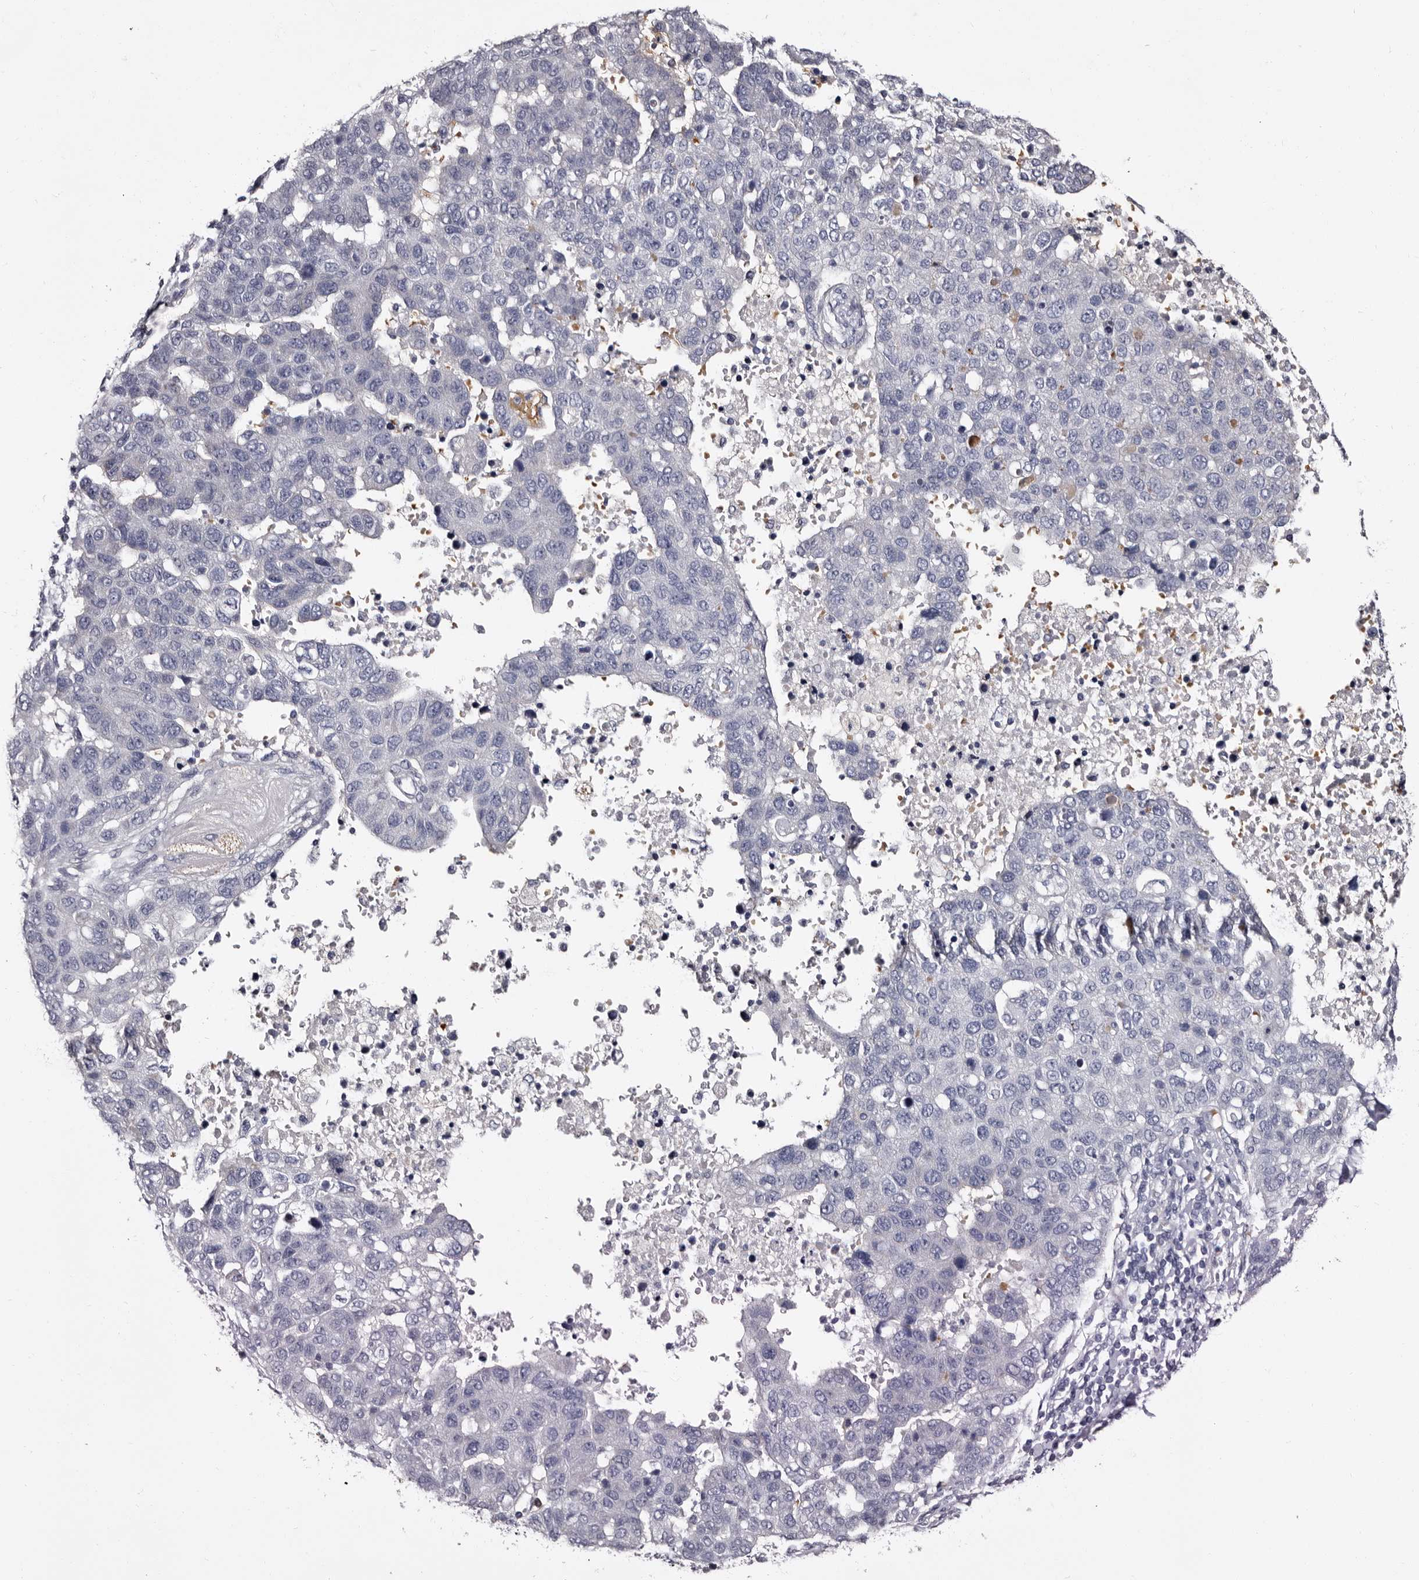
{"staining": {"intensity": "negative", "quantity": "none", "location": "none"}, "tissue": "pancreatic cancer", "cell_type": "Tumor cells", "image_type": "cancer", "snomed": [{"axis": "morphology", "description": "Adenocarcinoma, NOS"}, {"axis": "topography", "description": "Pancreas"}], "caption": "DAB immunohistochemical staining of pancreatic cancer reveals no significant expression in tumor cells.", "gene": "BPGM", "patient": {"sex": "female", "age": 61}}